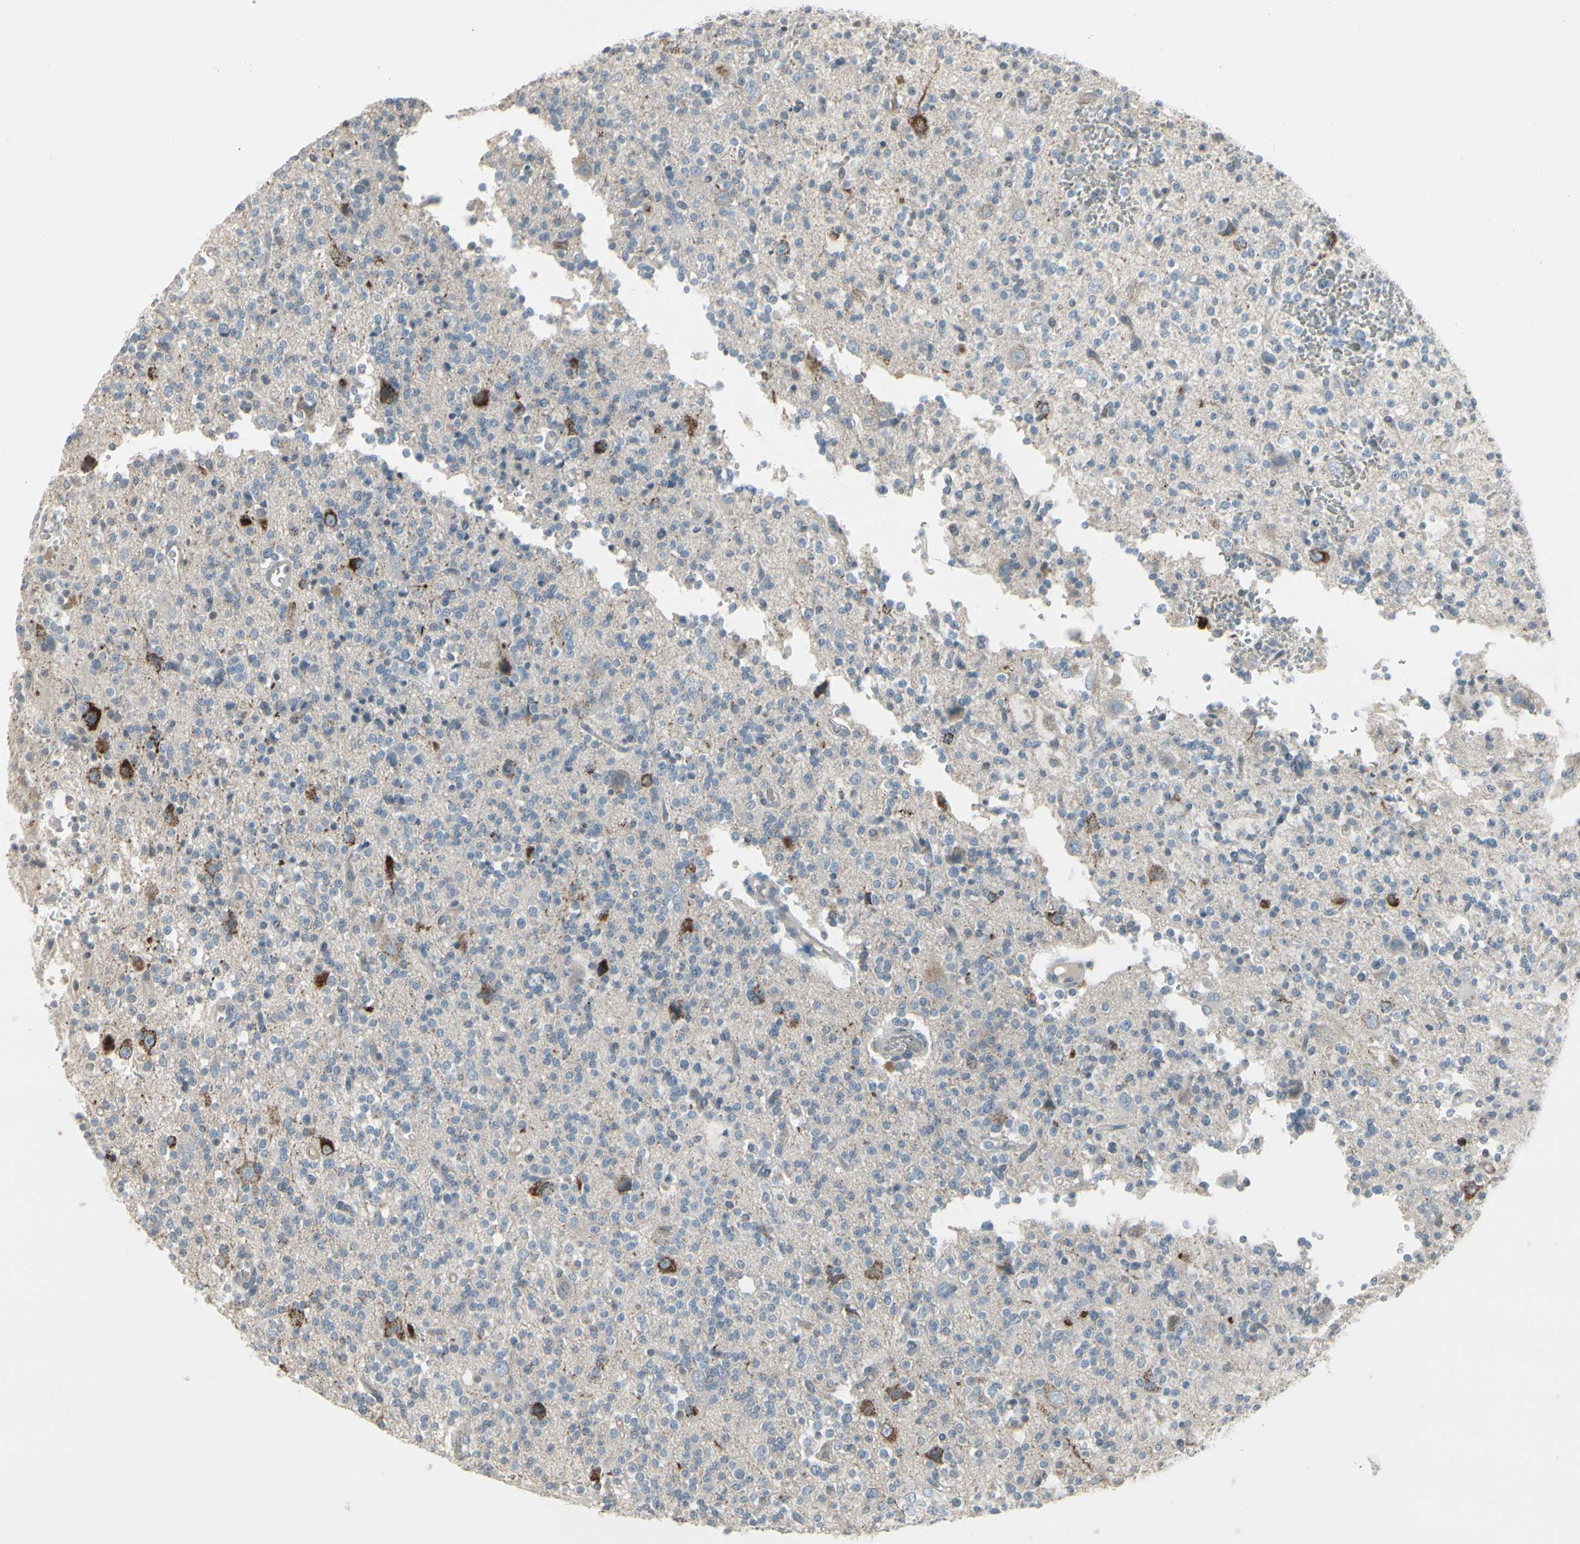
{"staining": {"intensity": "strong", "quantity": "<25%", "location": "cytoplasmic/membranous"}, "tissue": "glioma", "cell_type": "Tumor cells", "image_type": "cancer", "snomed": [{"axis": "morphology", "description": "Glioma, malignant, High grade"}, {"axis": "topography", "description": "Brain"}], "caption": "Human malignant glioma (high-grade) stained with a protein marker displays strong staining in tumor cells.", "gene": "ARG2", "patient": {"sex": "male", "age": 47}}